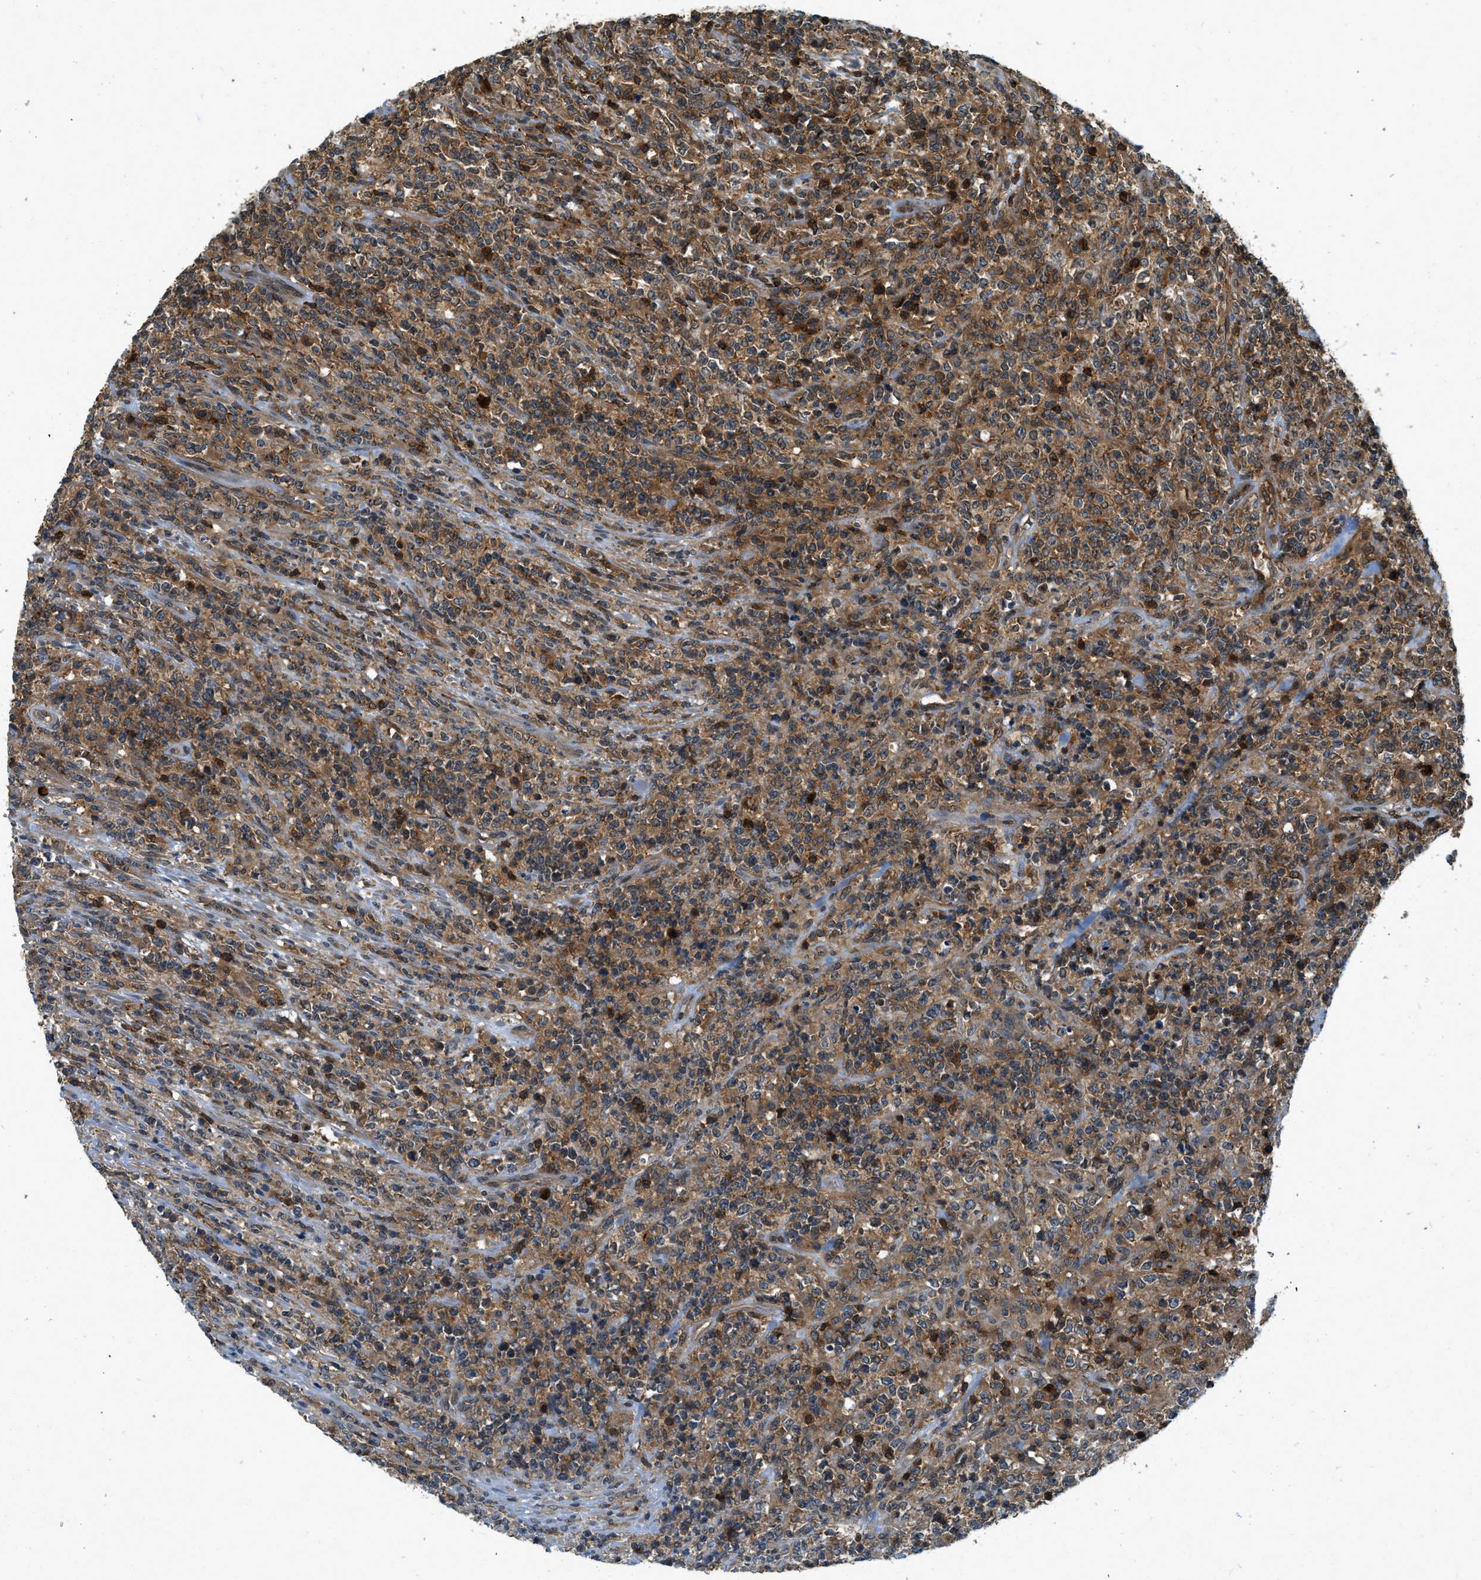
{"staining": {"intensity": "strong", "quantity": ">75%", "location": "cytoplasmic/membranous"}, "tissue": "lymphoma", "cell_type": "Tumor cells", "image_type": "cancer", "snomed": [{"axis": "morphology", "description": "Malignant lymphoma, non-Hodgkin's type, High grade"}, {"axis": "topography", "description": "Soft tissue"}], "caption": "Immunohistochemical staining of human high-grade malignant lymphoma, non-Hodgkin's type exhibits high levels of strong cytoplasmic/membranous staining in approximately >75% of tumor cells. Using DAB (3,3'-diaminobenzidine) (brown) and hematoxylin (blue) stains, captured at high magnification using brightfield microscopy.", "gene": "GMPPB", "patient": {"sex": "male", "age": 18}}